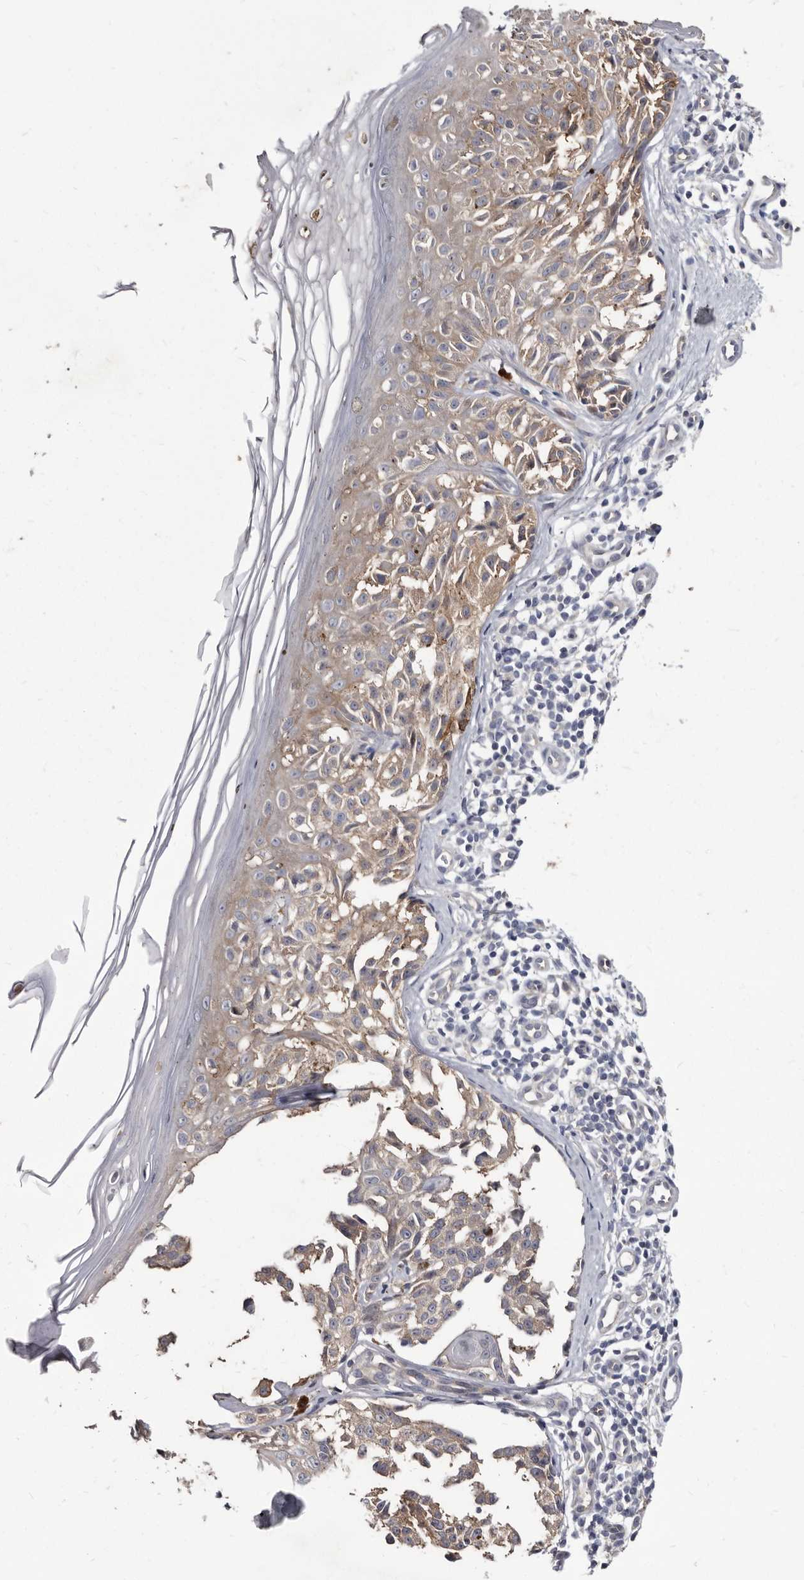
{"staining": {"intensity": "weak", "quantity": "25%-75%", "location": "cytoplasmic/membranous"}, "tissue": "melanoma", "cell_type": "Tumor cells", "image_type": "cancer", "snomed": [{"axis": "morphology", "description": "Malignant melanoma, NOS"}, {"axis": "topography", "description": "Skin"}], "caption": "Immunohistochemical staining of human malignant melanoma shows low levels of weak cytoplasmic/membranous protein expression in approximately 25%-75% of tumor cells. The protein is shown in brown color, while the nuclei are stained blue.", "gene": "ABCF2", "patient": {"sex": "female", "age": 50}}